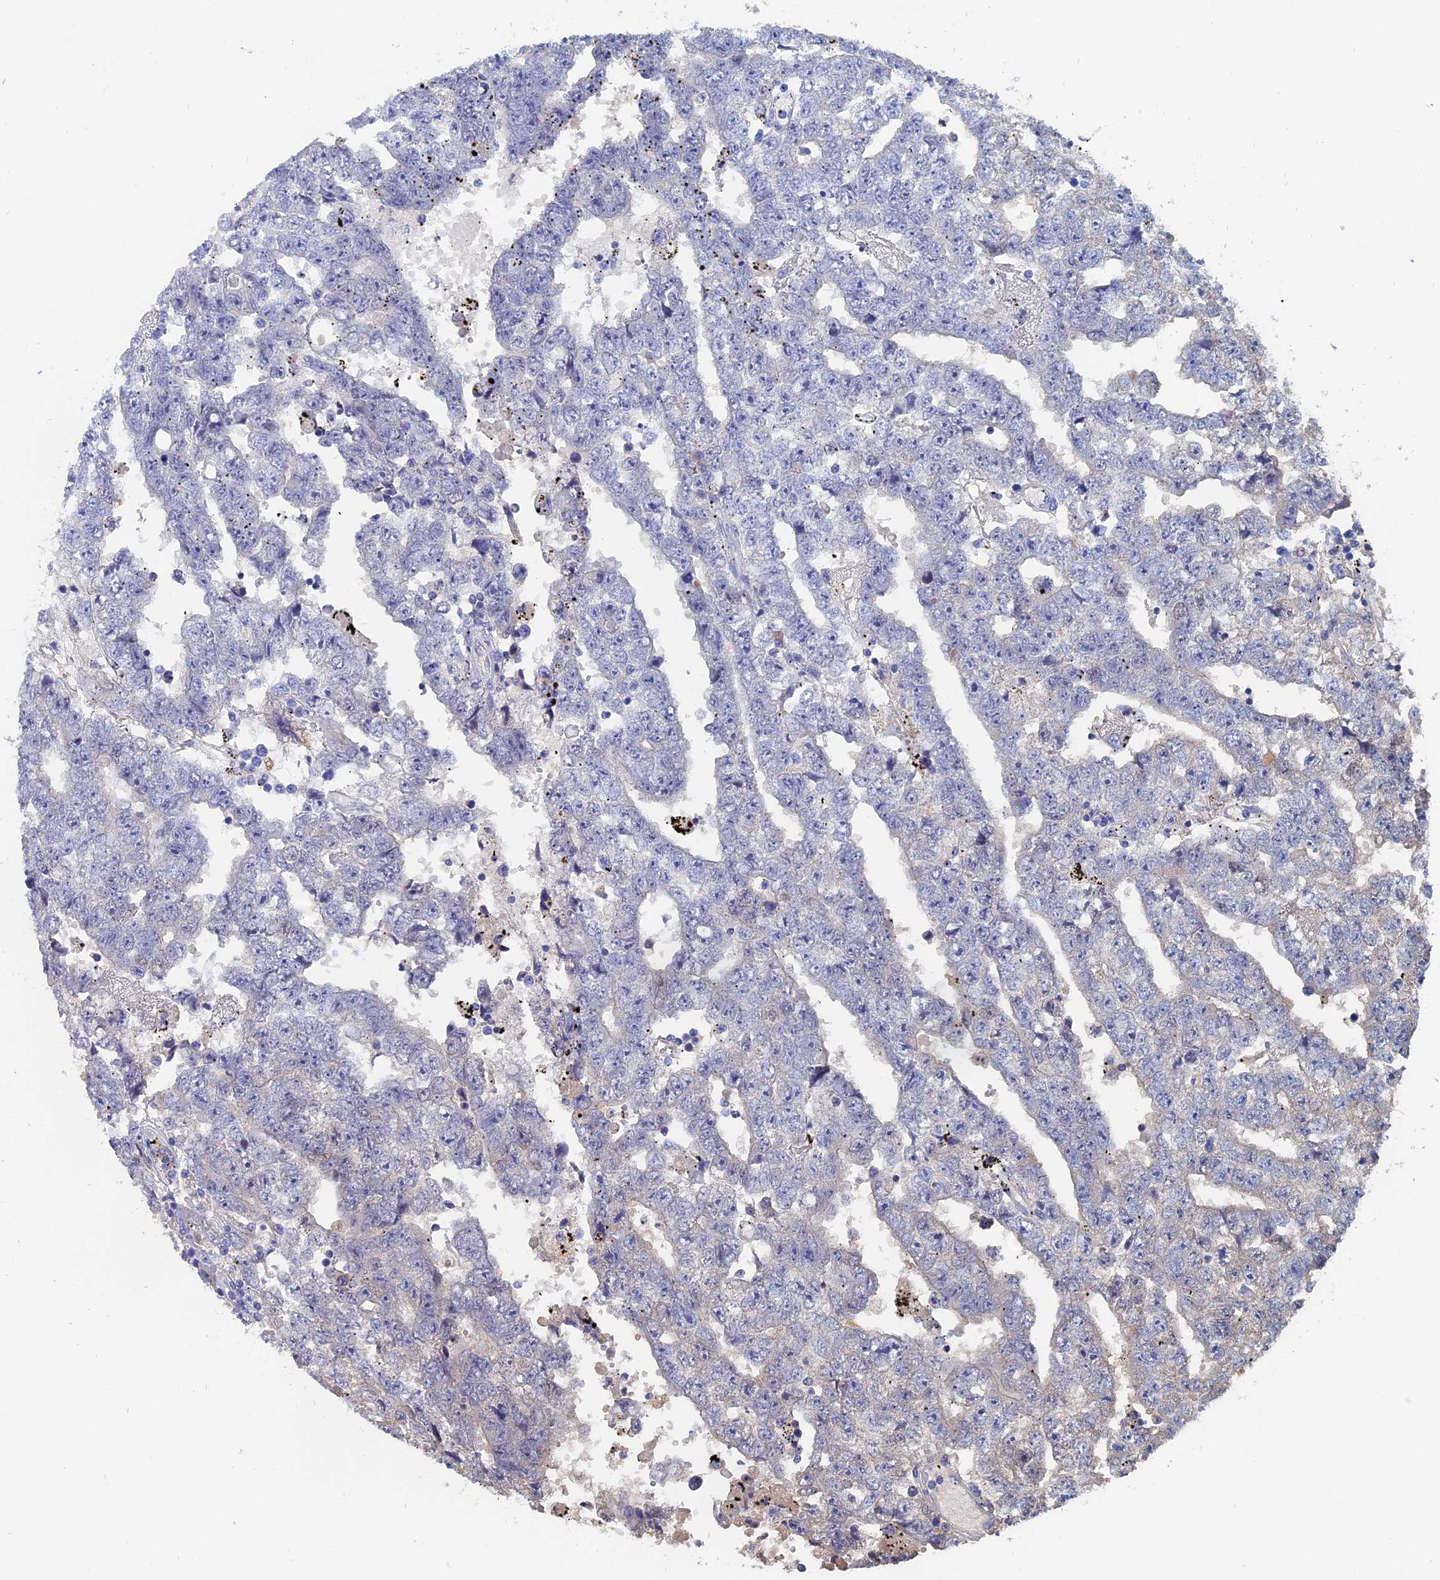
{"staining": {"intensity": "negative", "quantity": "none", "location": "none"}, "tissue": "testis cancer", "cell_type": "Tumor cells", "image_type": "cancer", "snomed": [{"axis": "morphology", "description": "Carcinoma, Embryonal, NOS"}, {"axis": "topography", "description": "Testis"}], "caption": "Photomicrograph shows no protein expression in tumor cells of testis cancer (embryonal carcinoma) tissue.", "gene": "SLC33A1", "patient": {"sex": "male", "age": 25}}